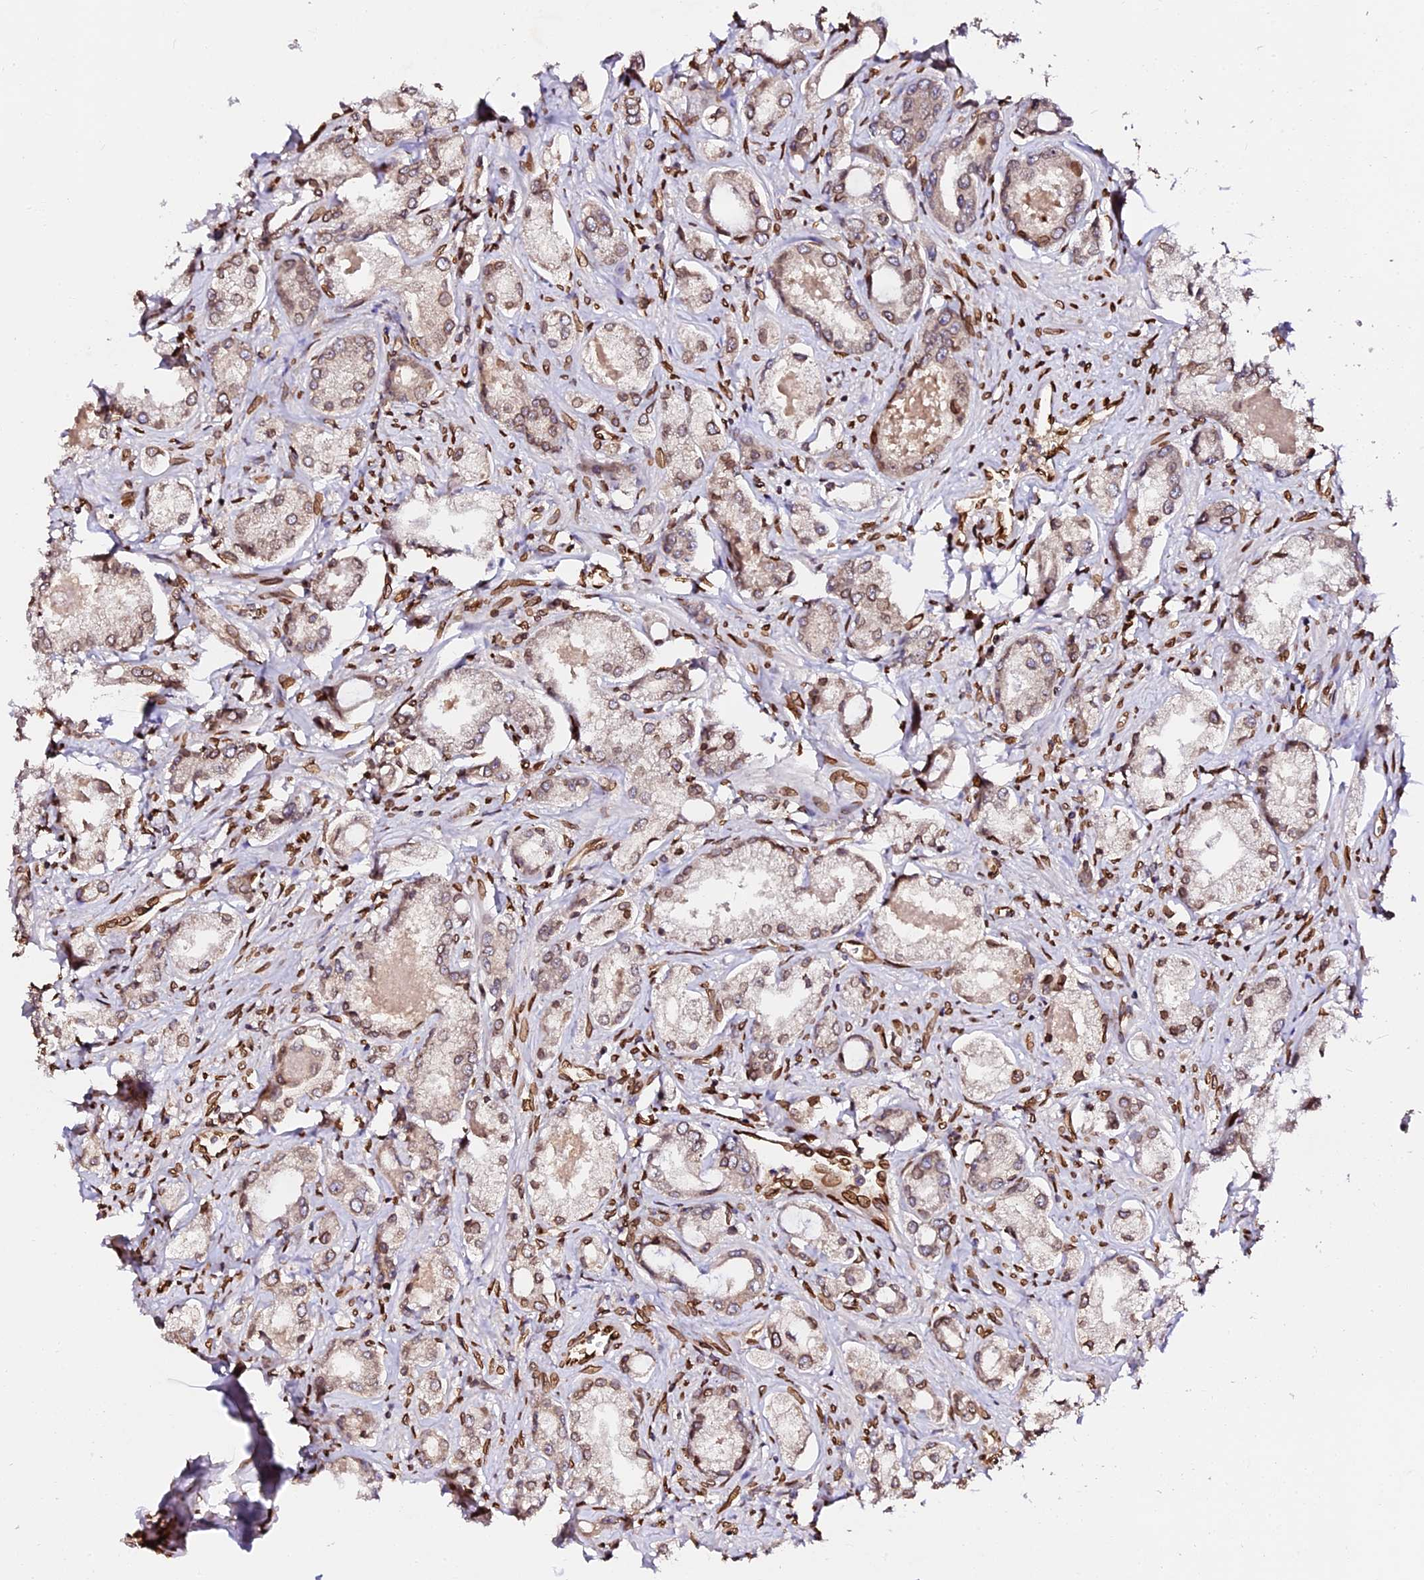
{"staining": {"intensity": "weak", "quantity": "25%-75%", "location": "cytoplasmic/membranous,nuclear"}, "tissue": "prostate cancer", "cell_type": "Tumor cells", "image_type": "cancer", "snomed": [{"axis": "morphology", "description": "Adenocarcinoma, Low grade"}, {"axis": "topography", "description": "Prostate"}], "caption": "Approximately 25%-75% of tumor cells in human prostate adenocarcinoma (low-grade) demonstrate weak cytoplasmic/membranous and nuclear protein staining as visualized by brown immunohistochemical staining.", "gene": "ANAPC5", "patient": {"sex": "male", "age": 68}}